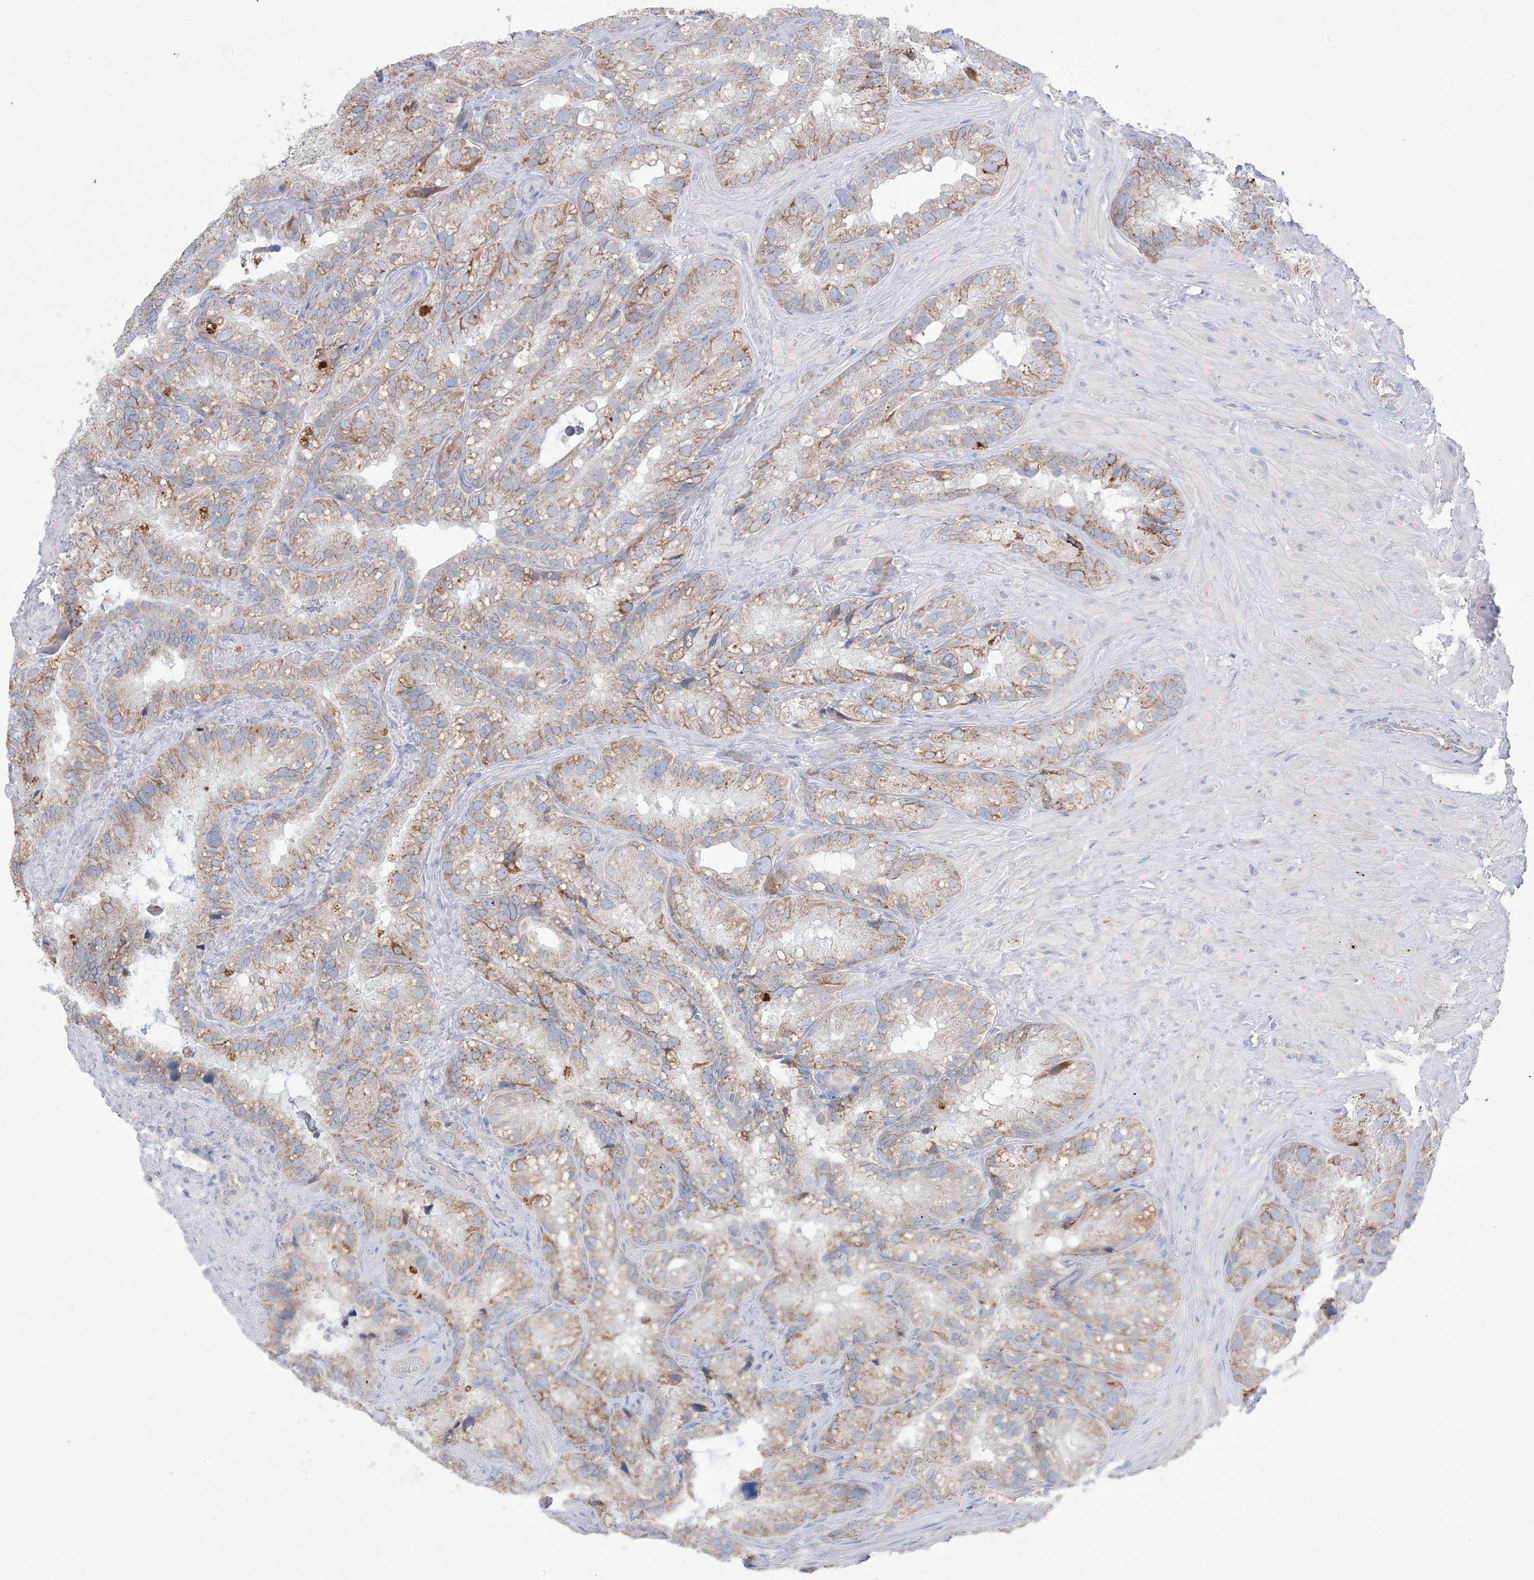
{"staining": {"intensity": "moderate", "quantity": "25%-75%", "location": "cytoplasmic/membranous"}, "tissue": "seminal vesicle", "cell_type": "Glandular cells", "image_type": "normal", "snomed": [{"axis": "morphology", "description": "Normal tissue, NOS"}, {"axis": "topography", "description": "Prostate"}, {"axis": "topography", "description": "Seminal veicle"}], "caption": "Seminal vesicle stained with a brown dye exhibits moderate cytoplasmic/membranous positive positivity in about 25%-75% of glandular cells.", "gene": "KCTD6", "patient": {"sex": "male", "age": 68}}